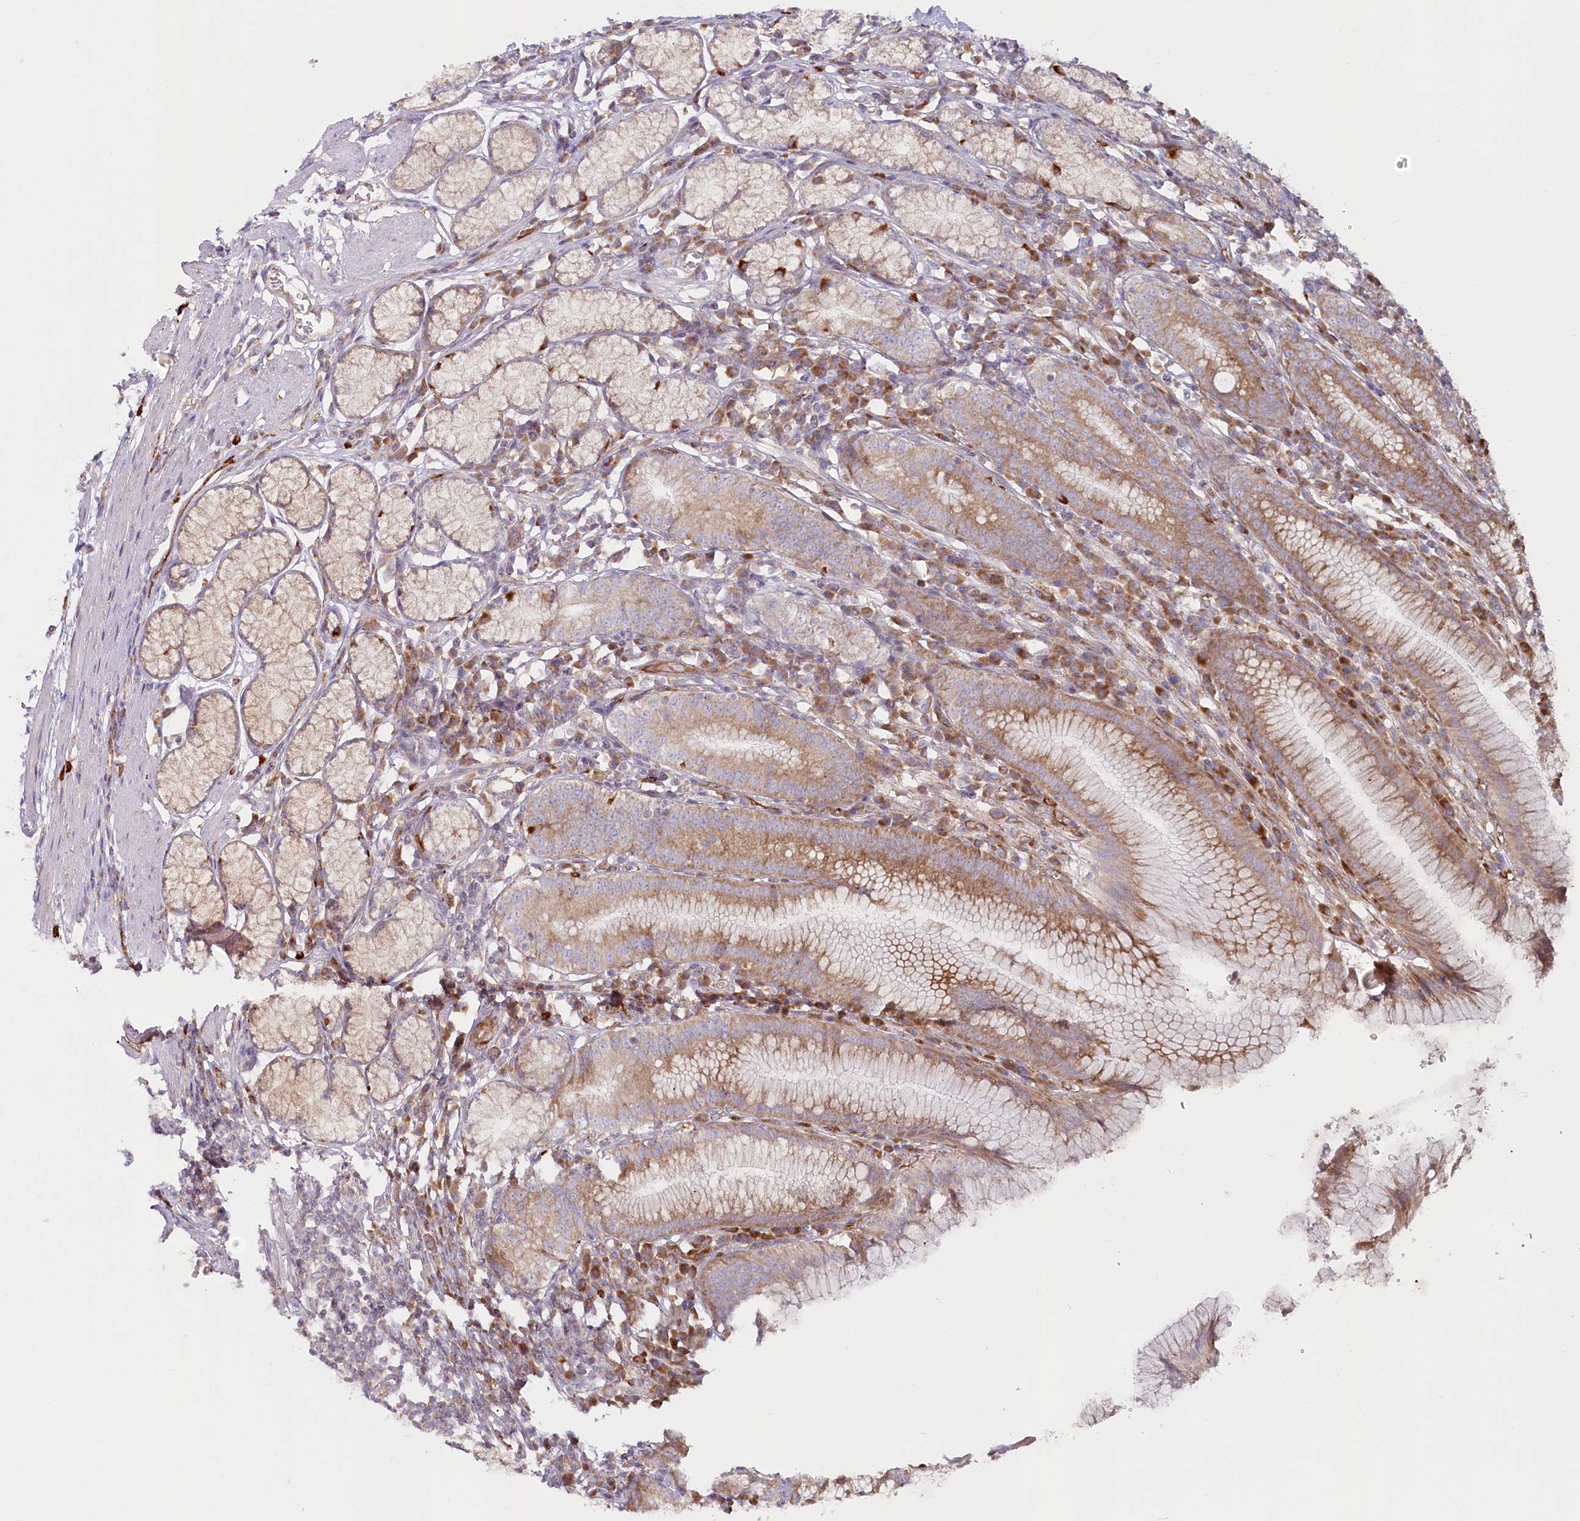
{"staining": {"intensity": "moderate", "quantity": ">75%", "location": "cytoplasmic/membranous"}, "tissue": "stomach", "cell_type": "Glandular cells", "image_type": "normal", "snomed": [{"axis": "morphology", "description": "Normal tissue, NOS"}, {"axis": "topography", "description": "Stomach"}], "caption": "Stomach stained for a protein (brown) demonstrates moderate cytoplasmic/membranous positive expression in about >75% of glandular cells.", "gene": "HARS2", "patient": {"sex": "male", "age": 55}}